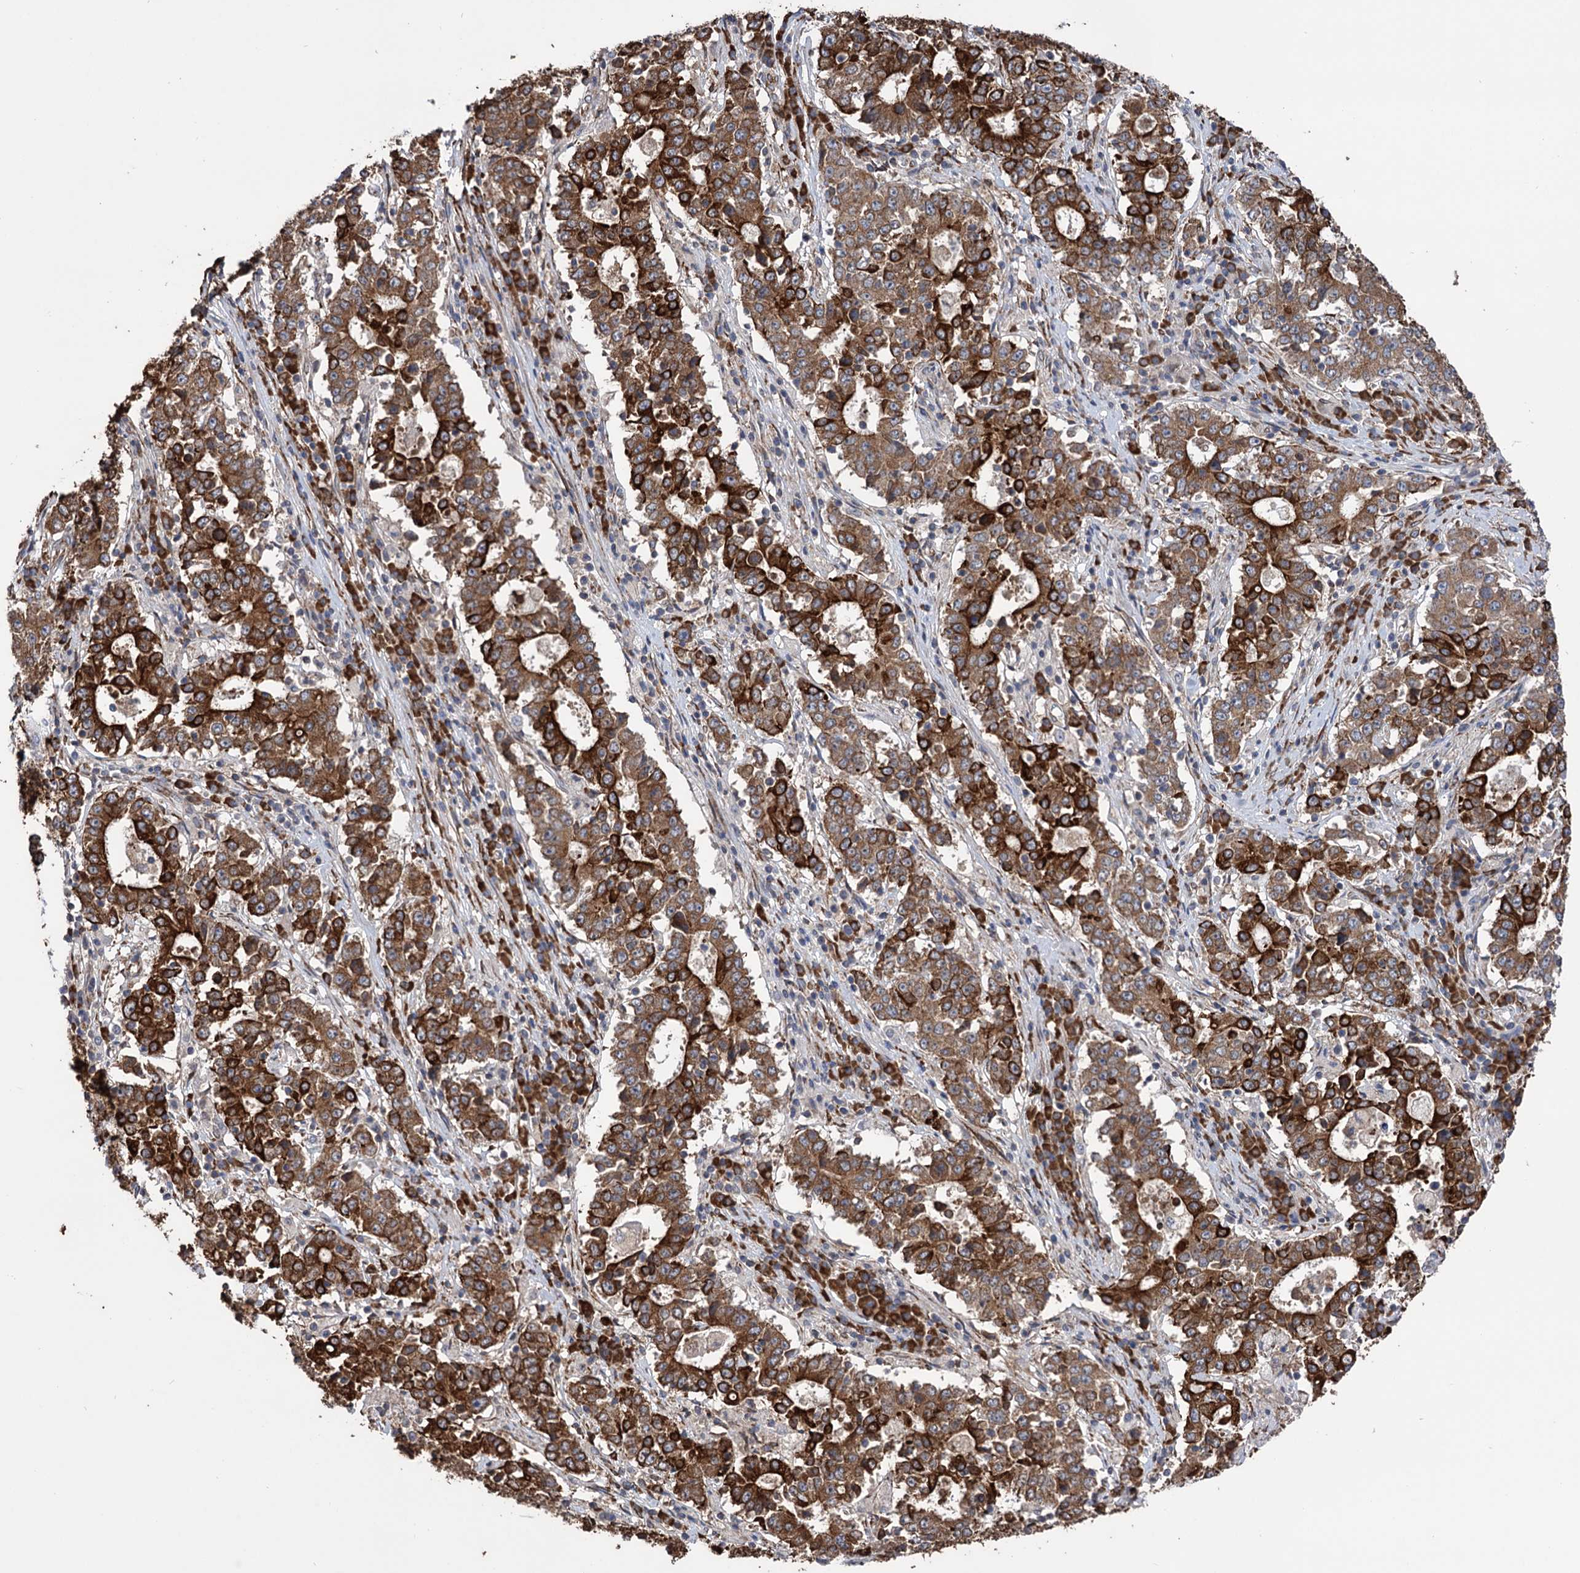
{"staining": {"intensity": "strong", "quantity": ">75%", "location": "cytoplasmic/membranous"}, "tissue": "stomach cancer", "cell_type": "Tumor cells", "image_type": "cancer", "snomed": [{"axis": "morphology", "description": "Adenocarcinoma, NOS"}, {"axis": "topography", "description": "Stomach"}], "caption": "High-magnification brightfield microscopy of stomach adenocarcinoma stained with DAB (brown) and counterstained with hematoxylin (blue). tumor cells exhibit strong cytoplasmic/membranous positivity is identified in about>75% of cells.", "gene": "CDAN1", "patient": {"sex": "male", "age": 59}}